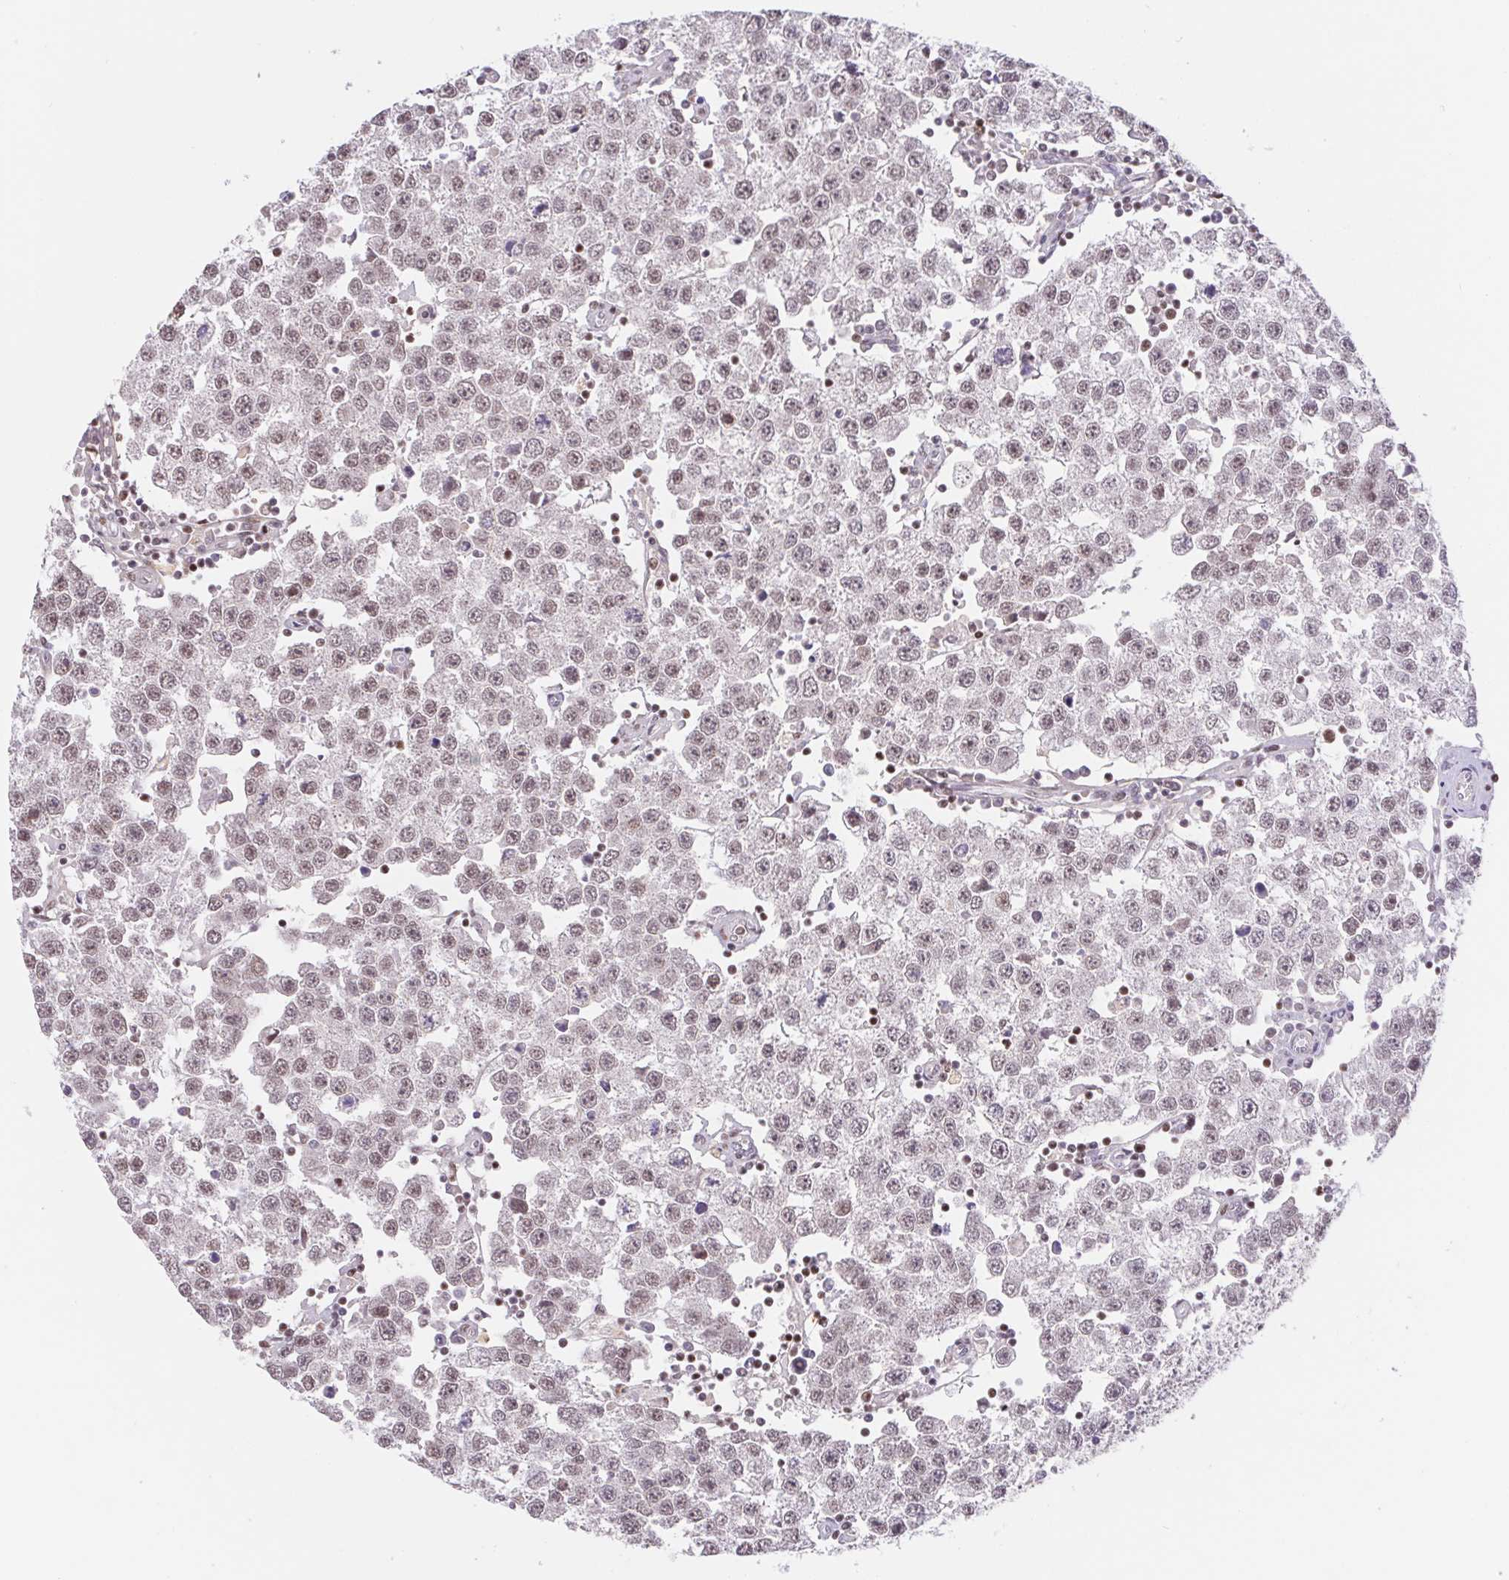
{"staining": {"intensity": "weak", "quantity": "25%-75%", "location": "nuclear"}, "tissue": "testis cancer", "cell_type": "Tumor cells", "image_type": "cancer", "snomed": [{"axis": "morphology", "description": "Seminoma, NOS"}, {"axis": "topography", "description": "Testis"}], "caption": "Protein staining of testis cancer tissue displays weak nuclear staining in approximately 25%-75% of tumor cells.", "gene": "TRERF1", "patient": {"sex": "male", "age": 34}}